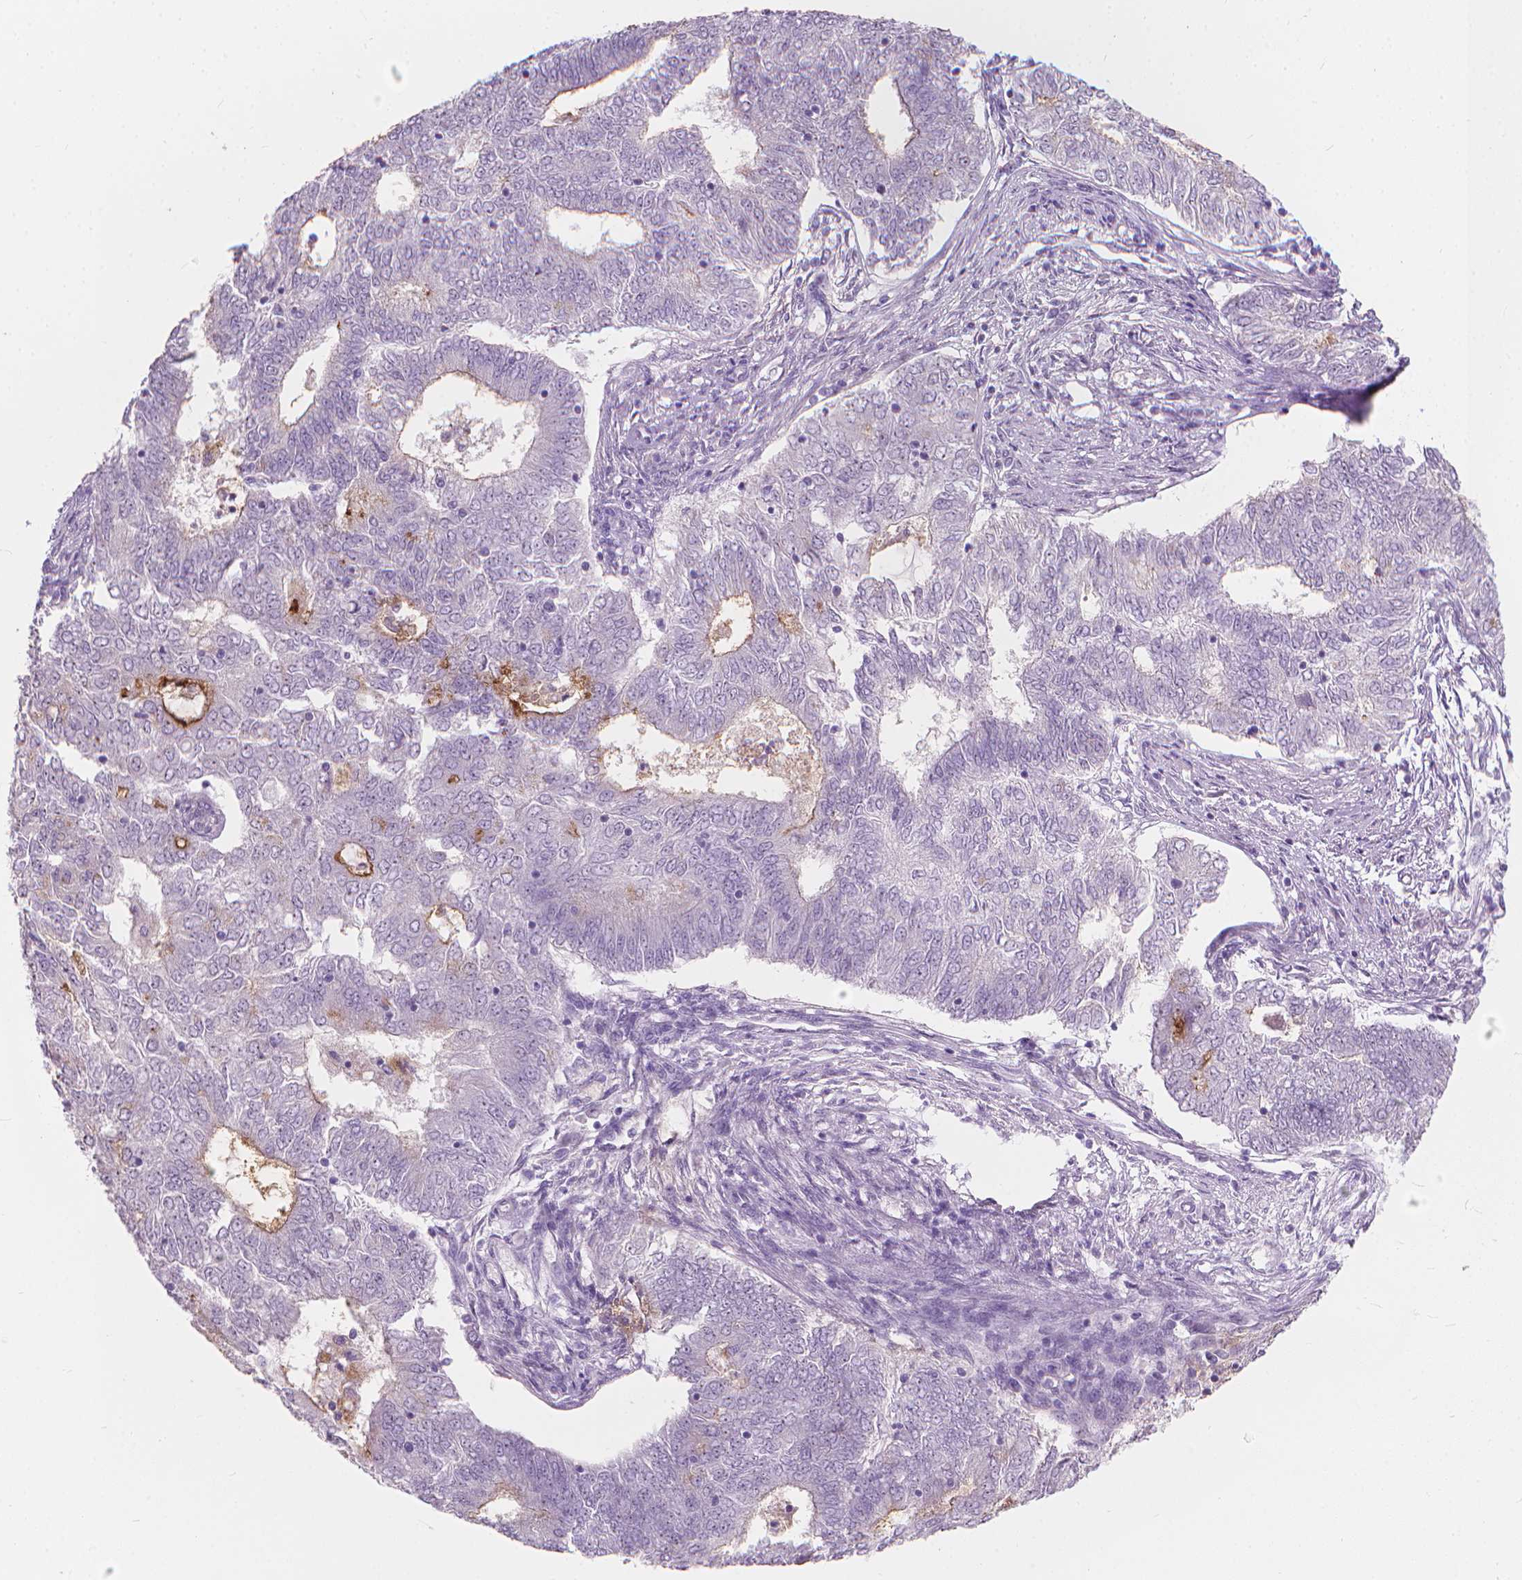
{"staining": {"intensity": "moderate", "quantity": "<25%", "location": "cytoplasmic/membranous"}, "tissue": "endometrial cancer", "cell_type": "Tumor cells", "image_type": "cancer", "snomed": [{"axis": "morphology", "description": "Adenocarcinoma, NOS"}, {"axis": "topography", "description": "Endometrium"}], "caption": "The histopathology image reveals staining of adenocarcinoma (endometrial), revealing moderate cytoplasmic/membranous protein positivity (brown color) within tumor cells. The protein is shown in brown color, while the nuclei are stained blue.", "gene": "GPRC5A", "patient": {"sex": "female", "age": 62}}